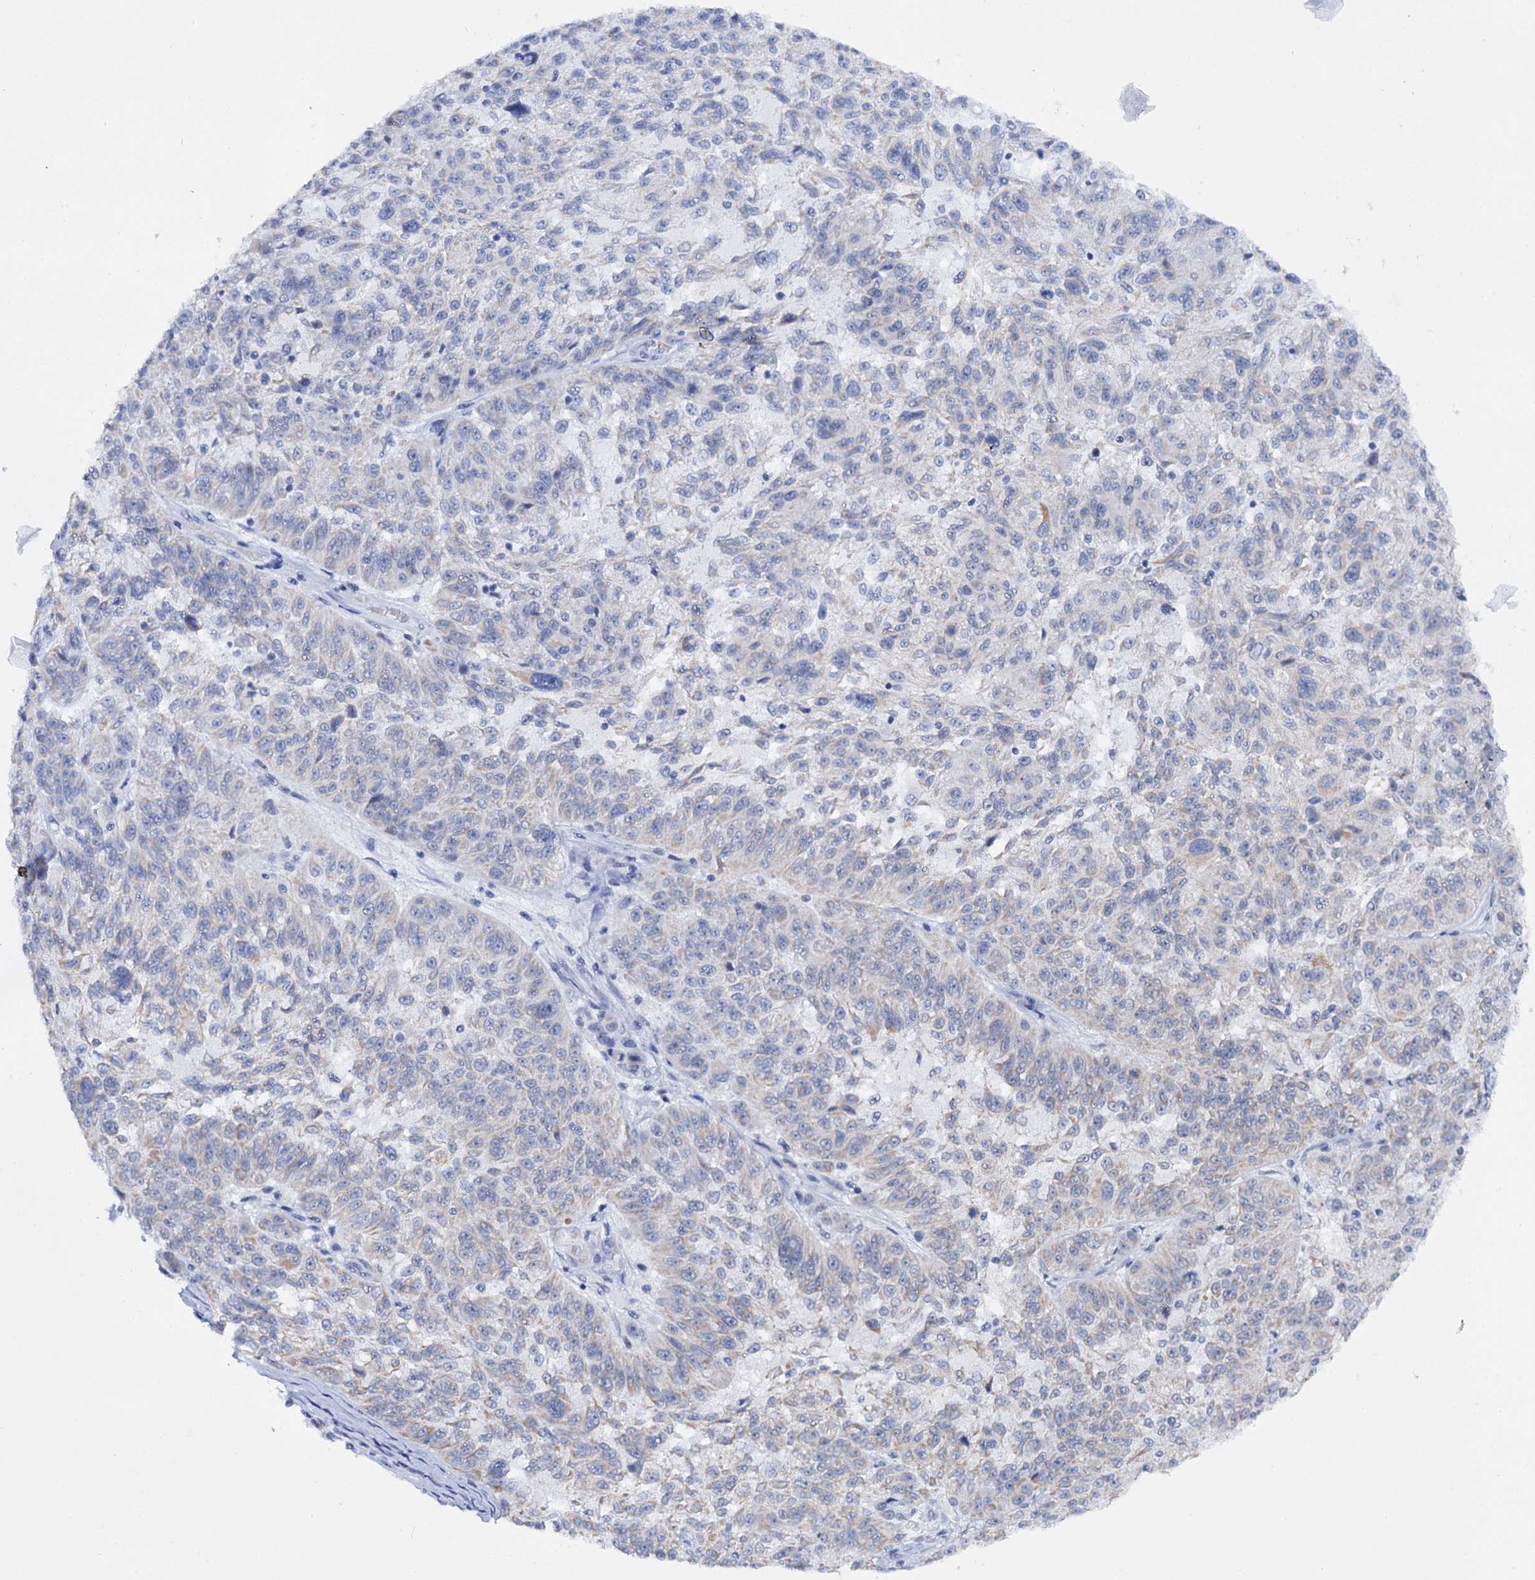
{"staining": {"intensity": "weak", "quantity": "<25%", "location": "cytoplasmic/membranous,nuclear"}, "tissue": "melanoma", "cell_type": "Tumor cells", "image_type": "cancer", "snomed": [{"axis": "morphology", "description": "Malignant melanoma, NOS"}, {"axis": "topography", "description": "Skin"}], "caption": "This is an immunohistochemistry (IHC) micrograph of human melanoma. There is no staining in tumor cells.", "gene": "BUD13", "patient": {"sex": "male", "age": 53}}